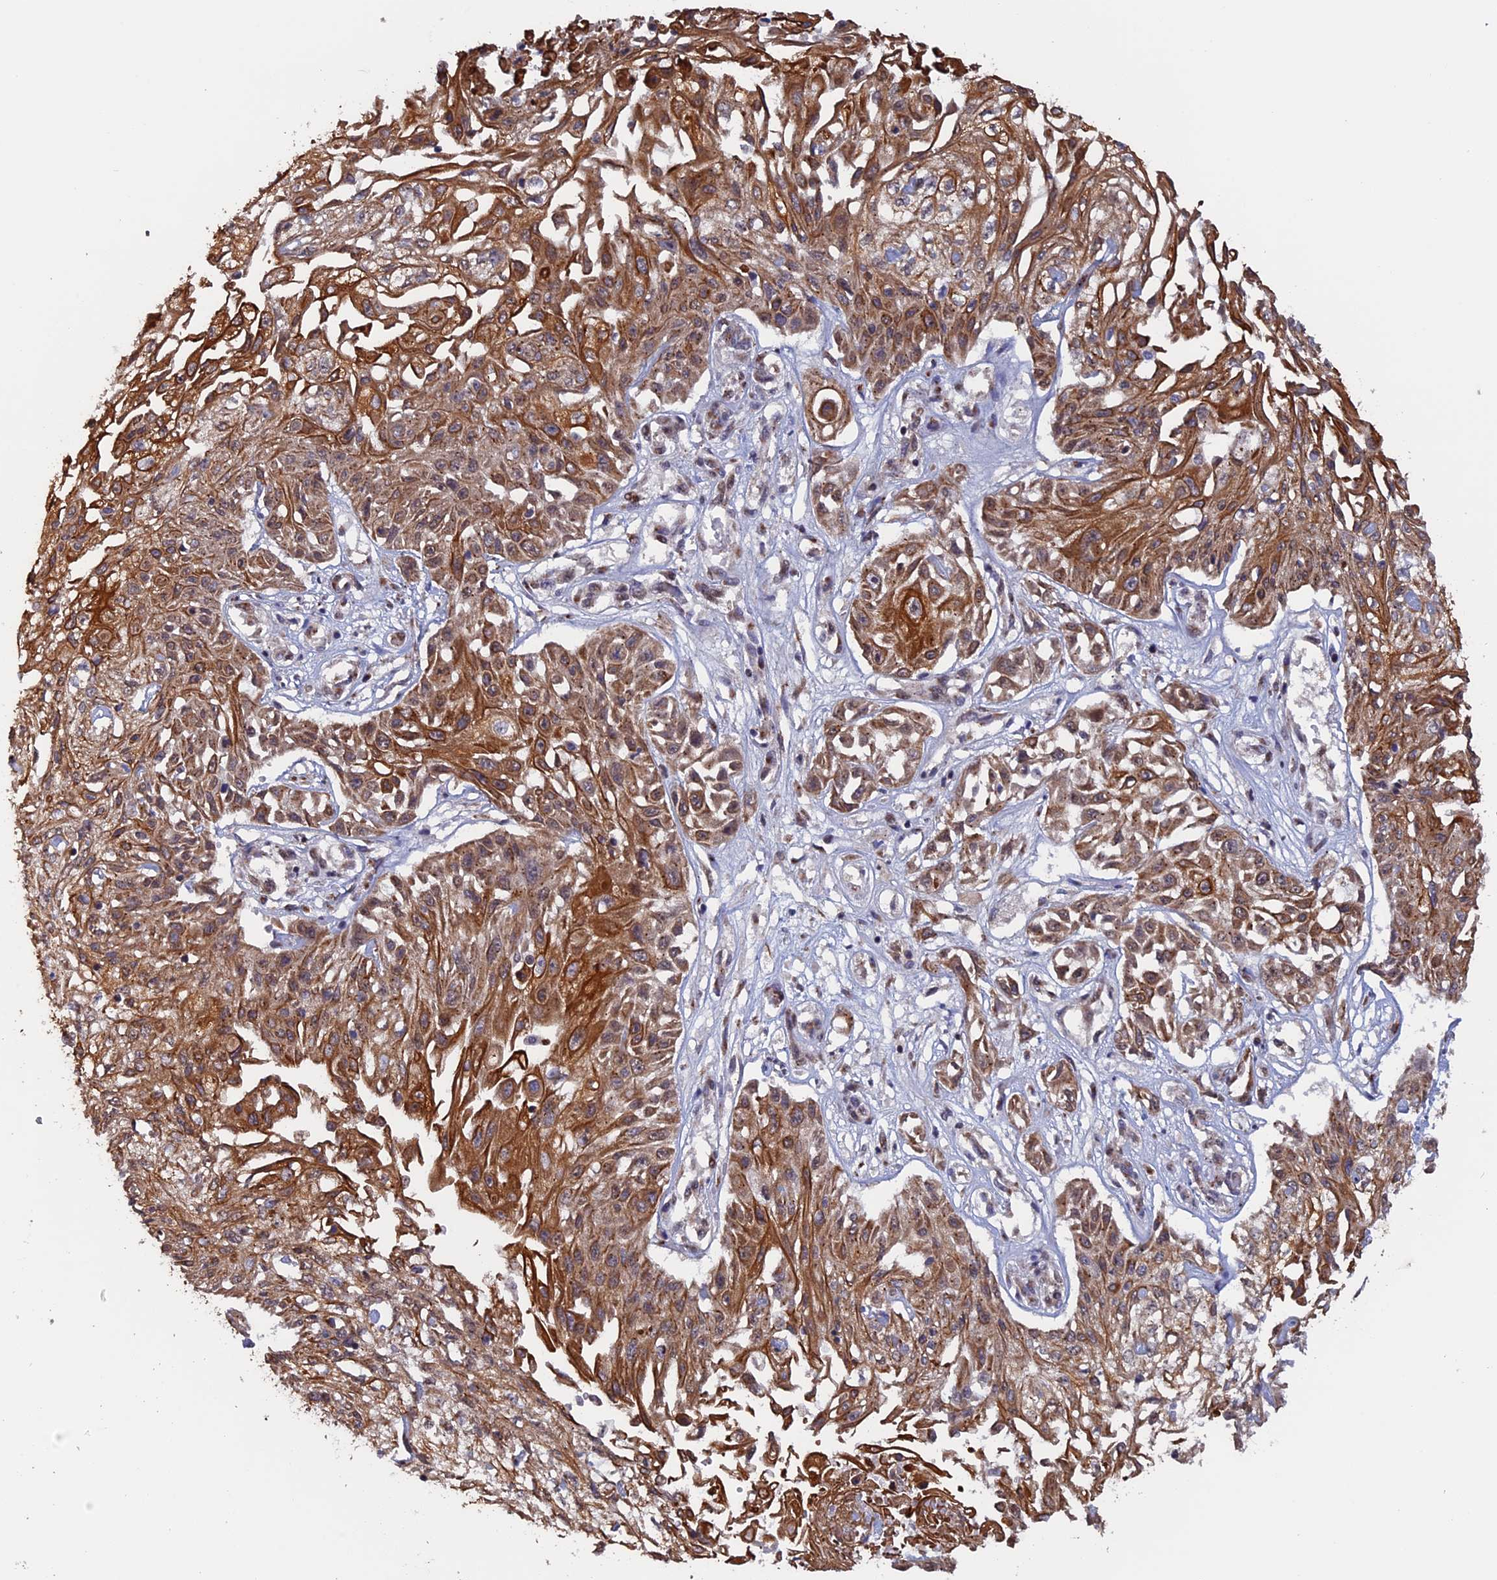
{"staining": {"intensity": "moderate", "quantity": ">75%", "location": "cytoplasmic/membranous"}, "tissue": "skin cancer", "cell_type": "Tumor cells", "image_type": "cancer", "snomed": [{"axis": "morphology", "description": "Squamous cell carcinoma, NOS"}, {"axis": "morphology", "description": "Squamous cell carcinoma, metastatic, NOS"}, {"axis": "topography", "description": "Skin"}, {"axis": "topography", "description": "Lymph node"}], "caption": "About >75% of tumor cells in human skin squamous cell carcinoma display moderate cytoplasmic/membranous protein staining as visualized by brown immunohistochemical staining.", "gene": "PIGQ", "patient": {"sex": "male", "age": 75}}